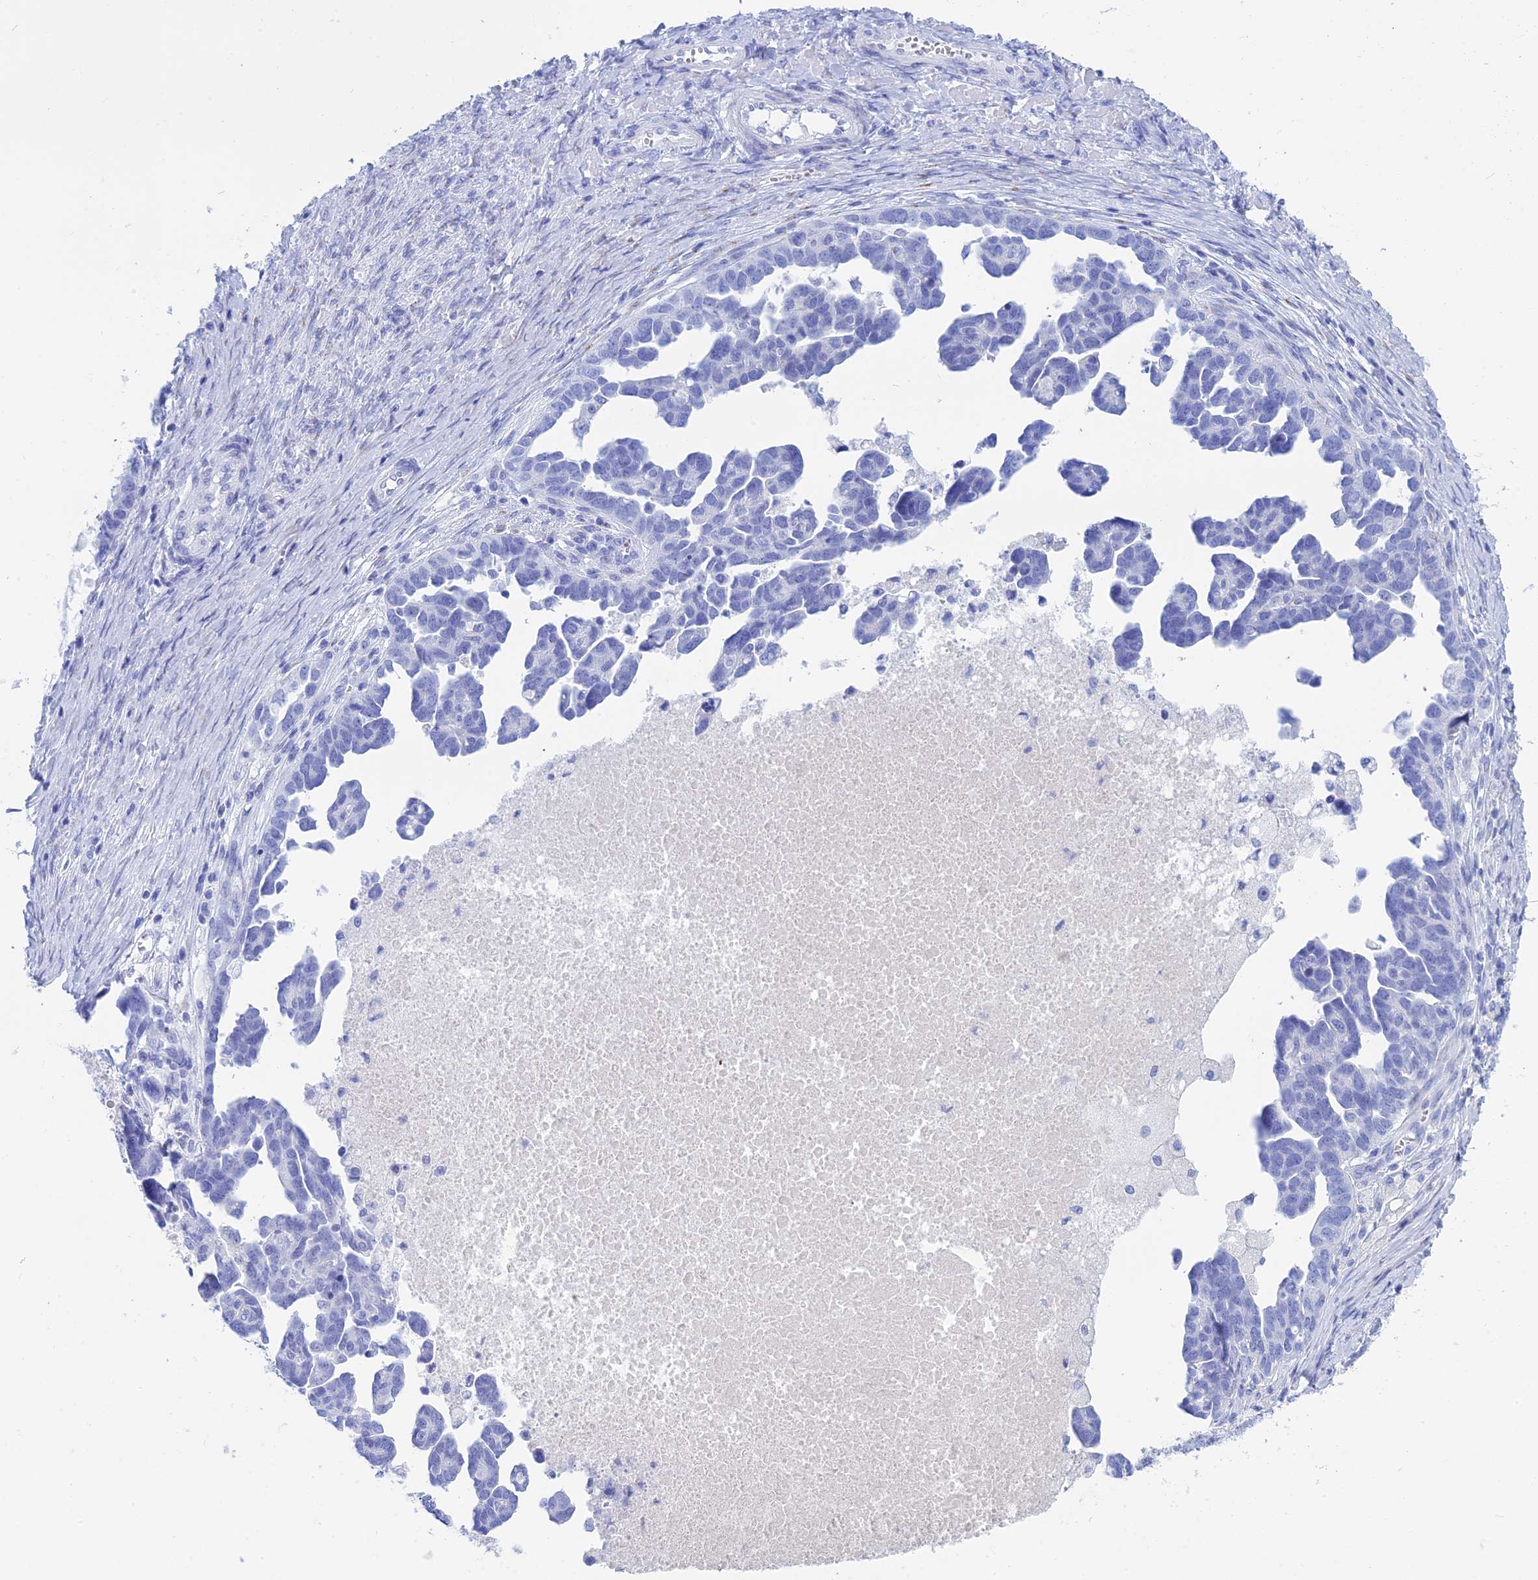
{"staining": {"intensity": "negative", "quantity": "none", "location": "none"}, "tissue": "ovarian cancer", "cell_type": "Tumor cells", "image_type": "cancer", "snomed": [{"axis": "morphology", "description": "Cystadenocarcinoma, serous, NOS"}, {"axis": "topography", "description": "Ovary"}], "caption": "This is an IHC photomicrograph of human ovarian serous cystadenocarcinoma. There is no expression in tumor cells.", "gene": "ERICH4", "patient": {"sex": "female", "age": 54}}